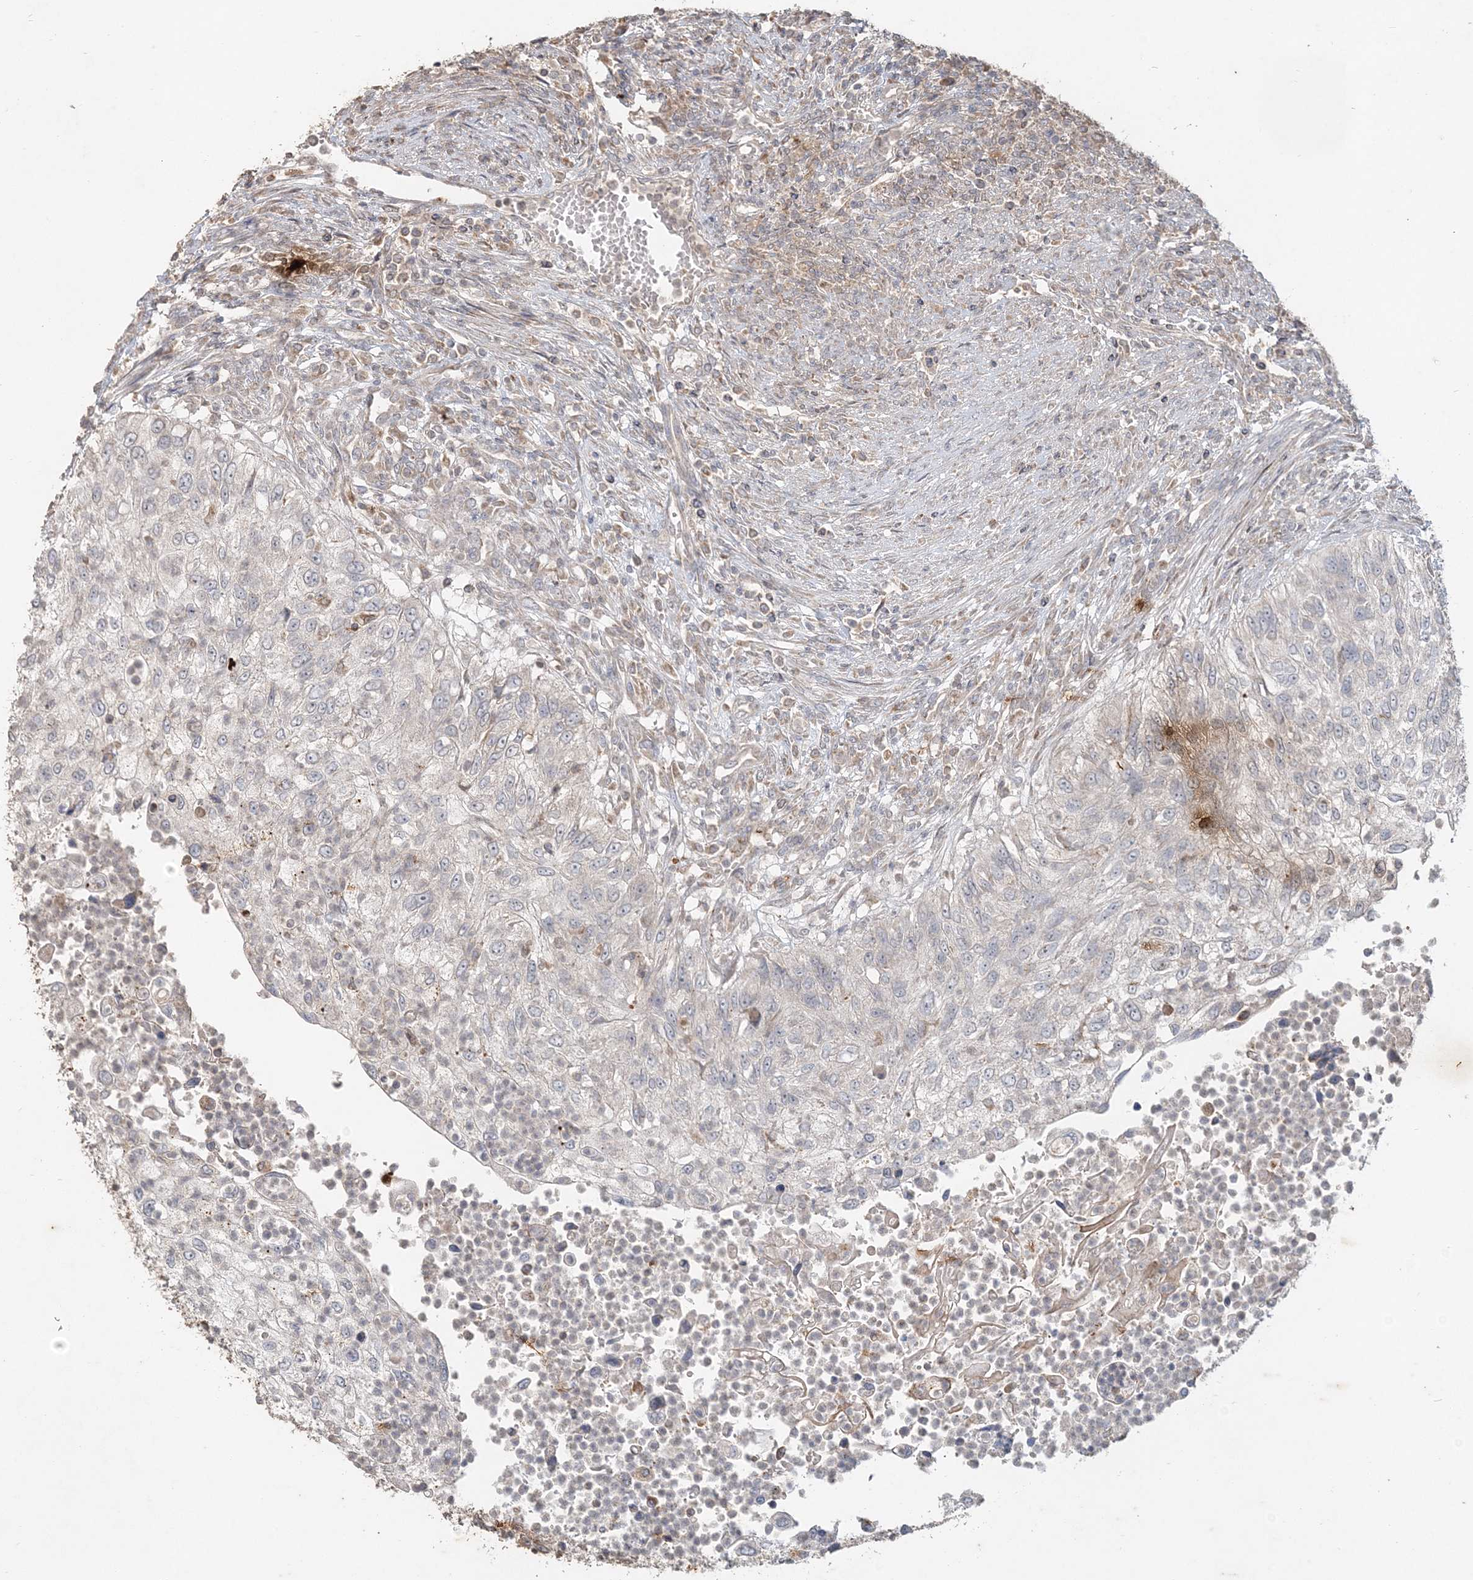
{"staining": {"intensity": "negative", "quantity": "none", "location": "none"}, "tissue": "urothelial cancer", "cell_type": "Tumor cells", "image_type": "cancer", "snomed": [{"axis": "morphology", "description": "Urothelial carcinoma, High grade"}, {"axis": "topography", "description": "Urinary bladder"}], "caption": "High-grade urothelial carcinoma was stained to show a protein in brown. There is no significant staining in tumor cells. (DAB (3,3'-diaminobenzidine) IHC visualized using brightfield microscopy, high magnification).", "gene": "RAB14", "patient": {"sex": "female", "age": 60}}